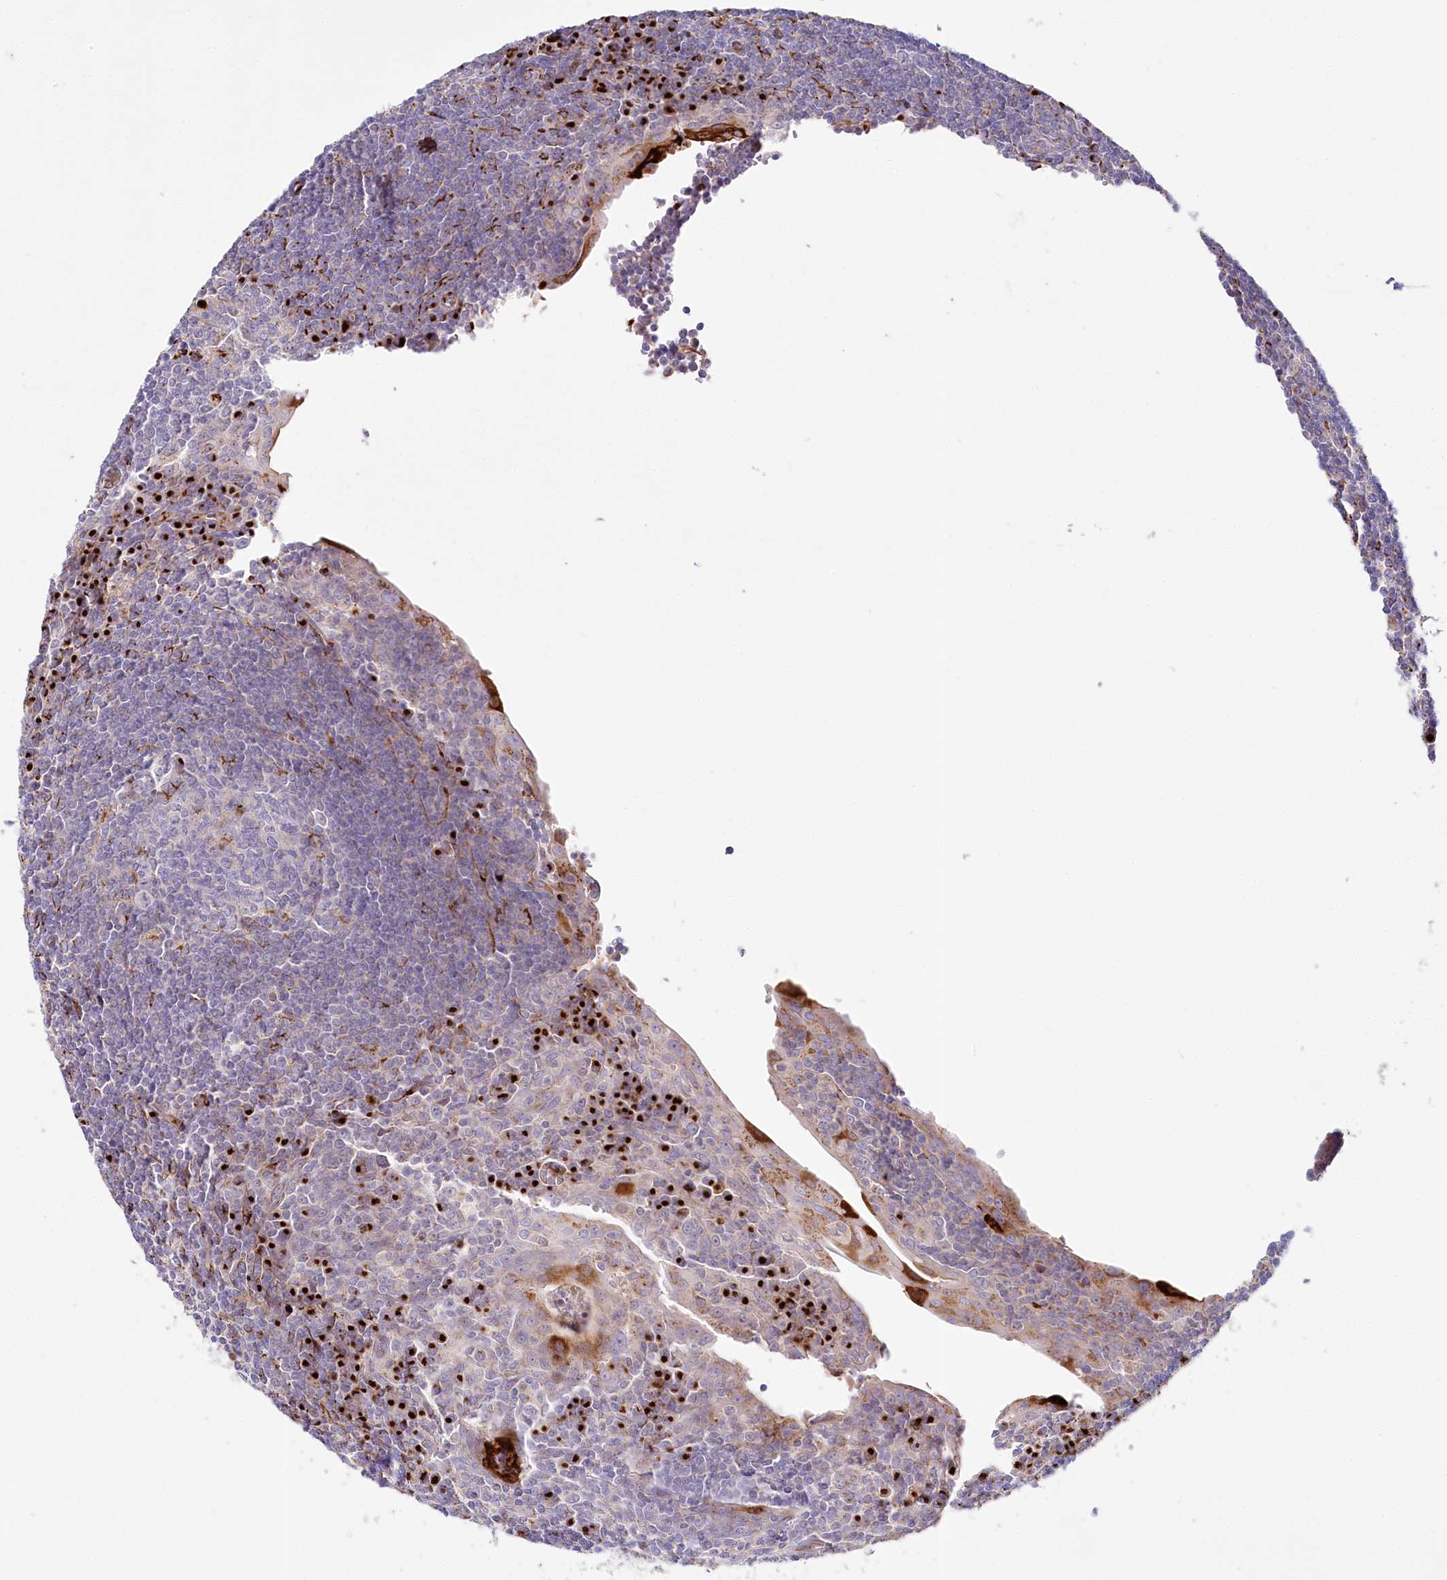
{"staining": {"intensity": "negative", "quantity": "none", "location": "none"}, "tissue": "tonsil", "cell_type": "Germinal center cells", "image_type": "normal", "snomed": [{"axis": "morphology", "description": "Normal tissue, NOS"}, {"axis": "topography", "description": "Tonsil"}], "caption": "Unremarkable tonsil was stained to show a protein in brown. There is no significant expression in germinal center cells. (DAB immunohistochemistry visualized using brightfield microscopy, high magnification).", "gene": "ABRAXAS2", "patient": {"sex": "male", "age": 37}}